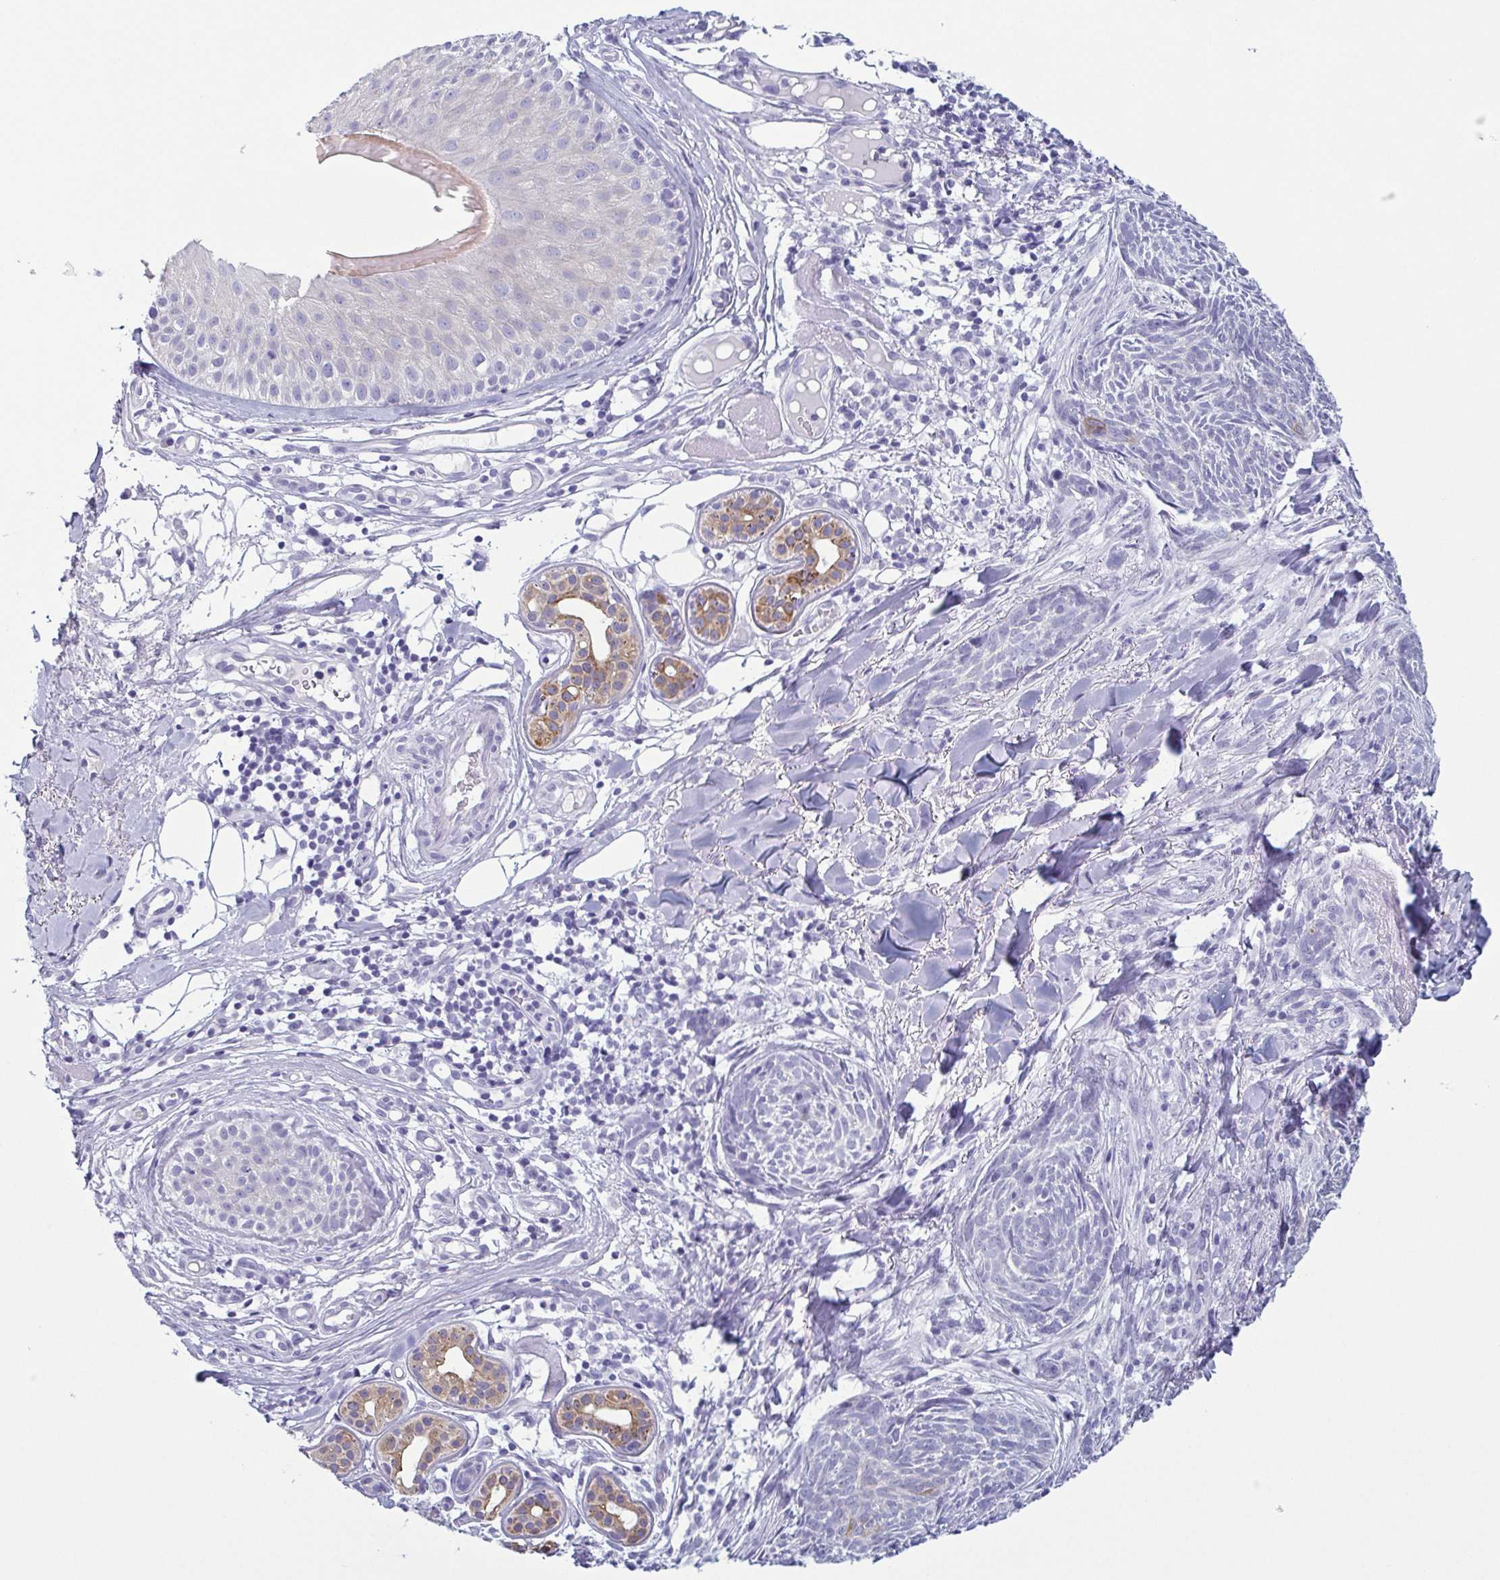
{"staining": {"intensity": "negative", "quantity": "none", "location": "none"}, "tissue": "skin cancer", "cell_type": "Tumor cells", "image_type": "cancer", "snomed": [{"axis": "morphology", "description": "Basal cell carcinoma"}, {"axis": "topography", "description": "Skin"}], "caption": "Immunohistochemical staining of skin cancer (basal cell carcinoma) displays no significant staining in tumor cells.", "gene": "KRT10", "patient": {"sex": "female", "age": 93}}